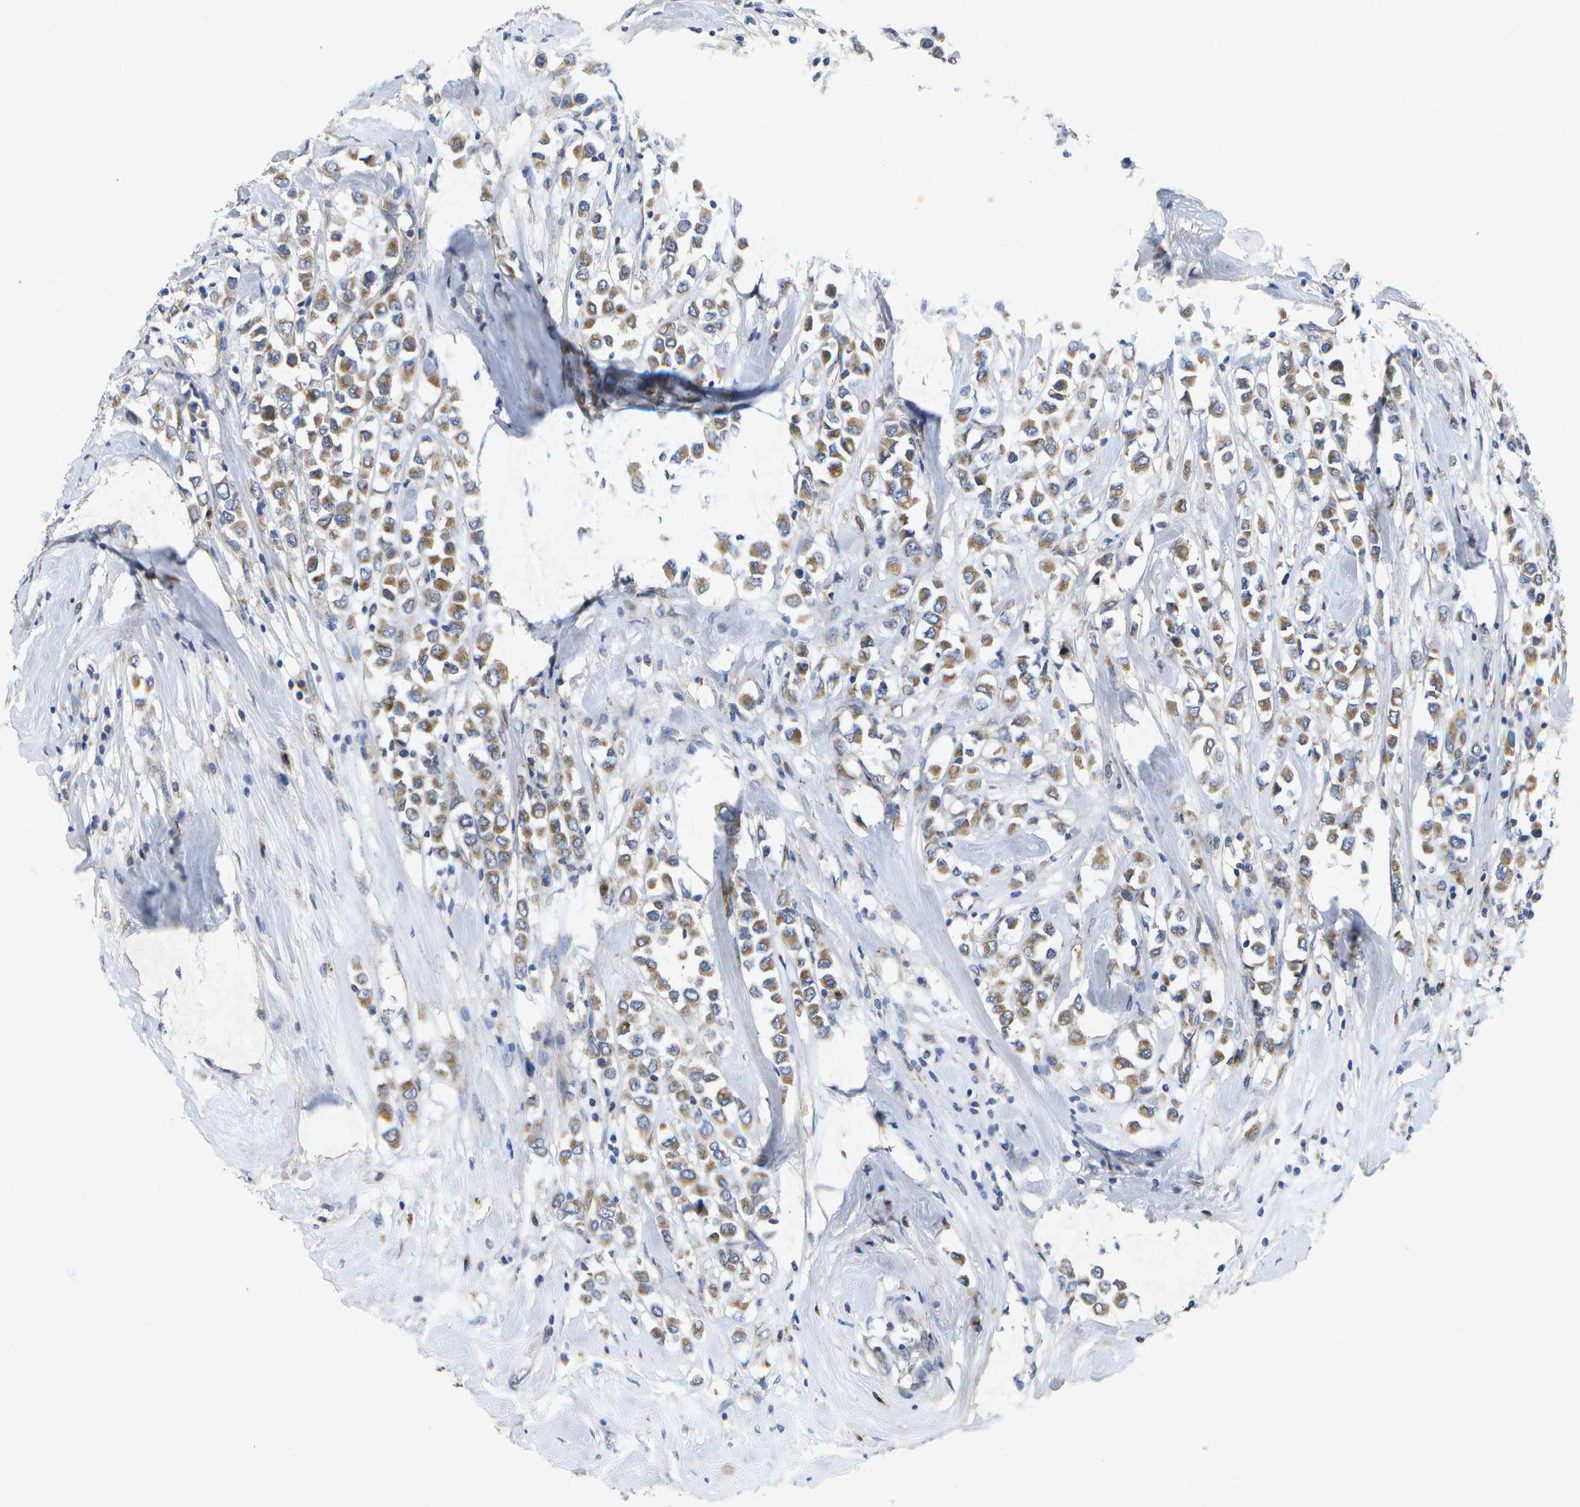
{"staining": {"intensity": "moderate", "quantity": ">75%", "location": "cytoplasmic/membranous"}, "tissue": "breast cancer", "cell_type": "Tumor cells", "image_type": "cancer", "snomed": [{"axis": "morphology", "description": "Duct carcinoma"}, {"axis": "topography", "description": "Breast"}], "caption": "A micrograph of breast intraductal carcinoma stained for a protein demonstrates moderate cytoplasmic/membranous brown staining in tumor cells.", "gene": "KDELR1", "patient": {"sex": "female", "age": 61}}